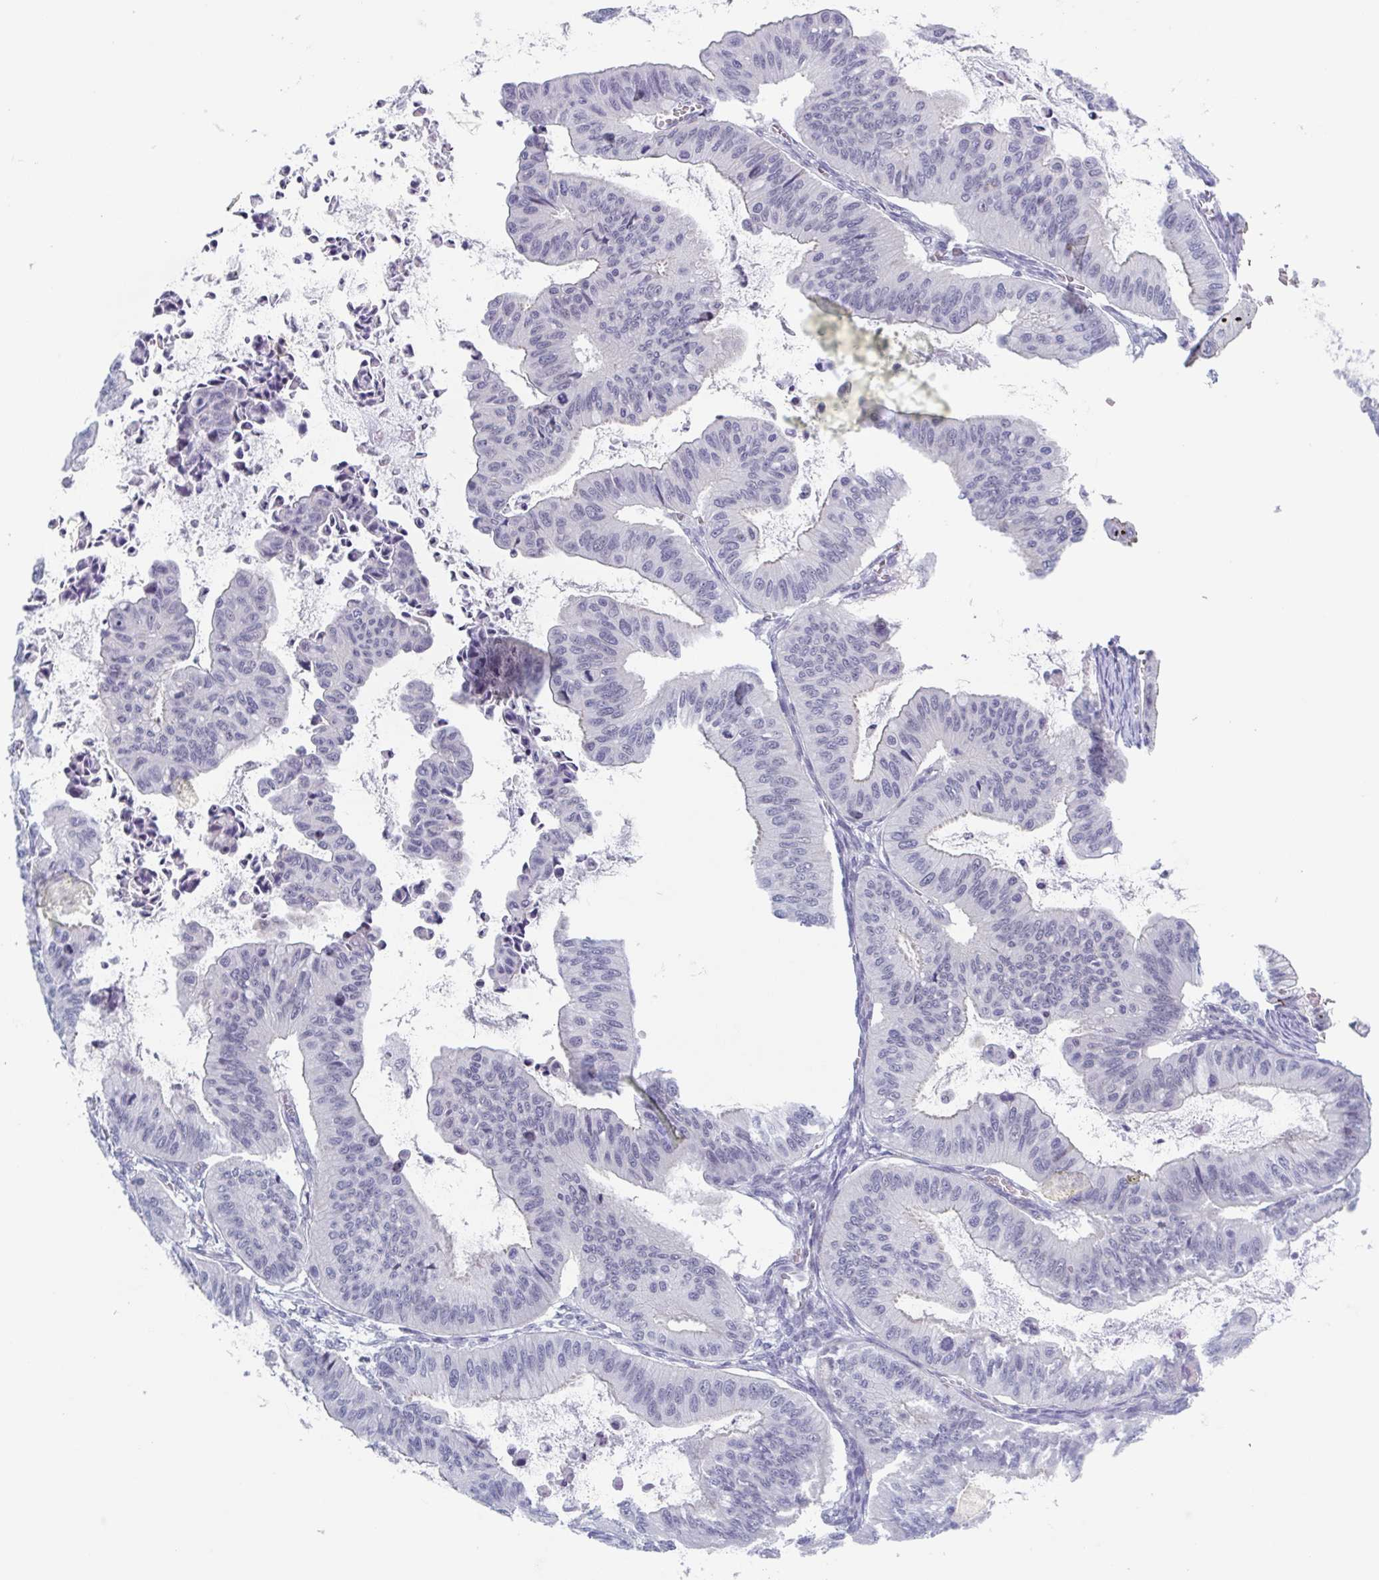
{"staining": {"intensity": "negative", "quantity": "none", "location": "none"}, "tissue": "ovarian cancer", "cell_type": "Tumor cells", "image_type": "cancer", "snomed": [{"axis": "morphology", "description": "Cystadenocarcinoma, mucinous, NOS"}, {"axis": "topography", "description": "Ovary"}], "caption": "IHC of human mucinous cystadenocarcinoma (ovarian) demonstrates no positivity in tumor cells. (Stains: DAB immunohistochemistry (IHC) with hematoxylin counter stain, Microscopy: brightfield microscopy at high magnification).", "gene": "ZFP64", "patient": {"sex": "female", "age": 72}}